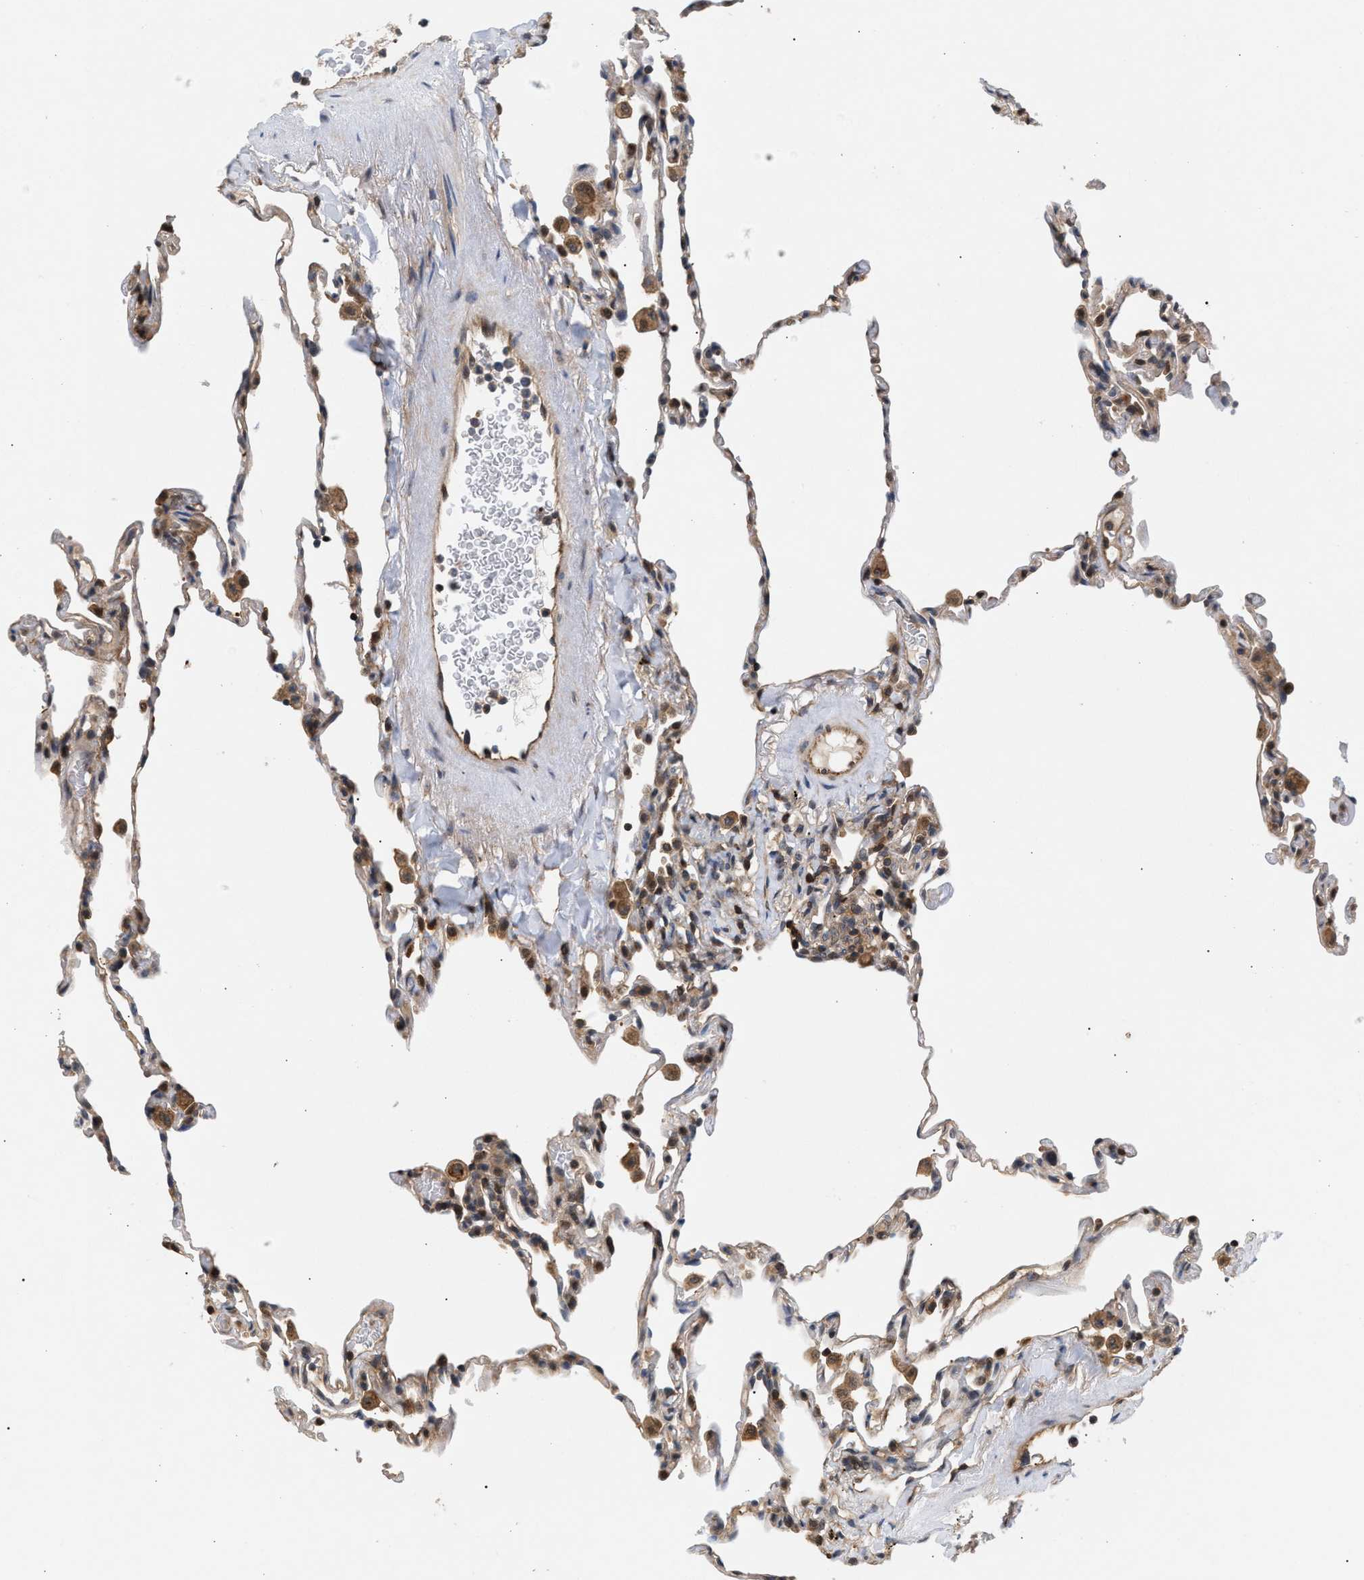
{"staining": {"intensity": "weak", "quantity": ">75%", "location": "cytoplasmic/membranous"}, "tissue": "lung", "cell_type": "Alveolar cells", "image_type": "normal", "snomed": [{"axis": "morphology", "description": "Normal tissue, NOS"}, {"axis": "topography", "description": "Lung"}], "caption": "Protein expression by immunohistochemistry reveals weak cytoplasmic/membranous staining in approximately >75% of alveolar cells in benign lung.", "gene": "GLOD4", "patient": {"sex": "male", "age": 59}}